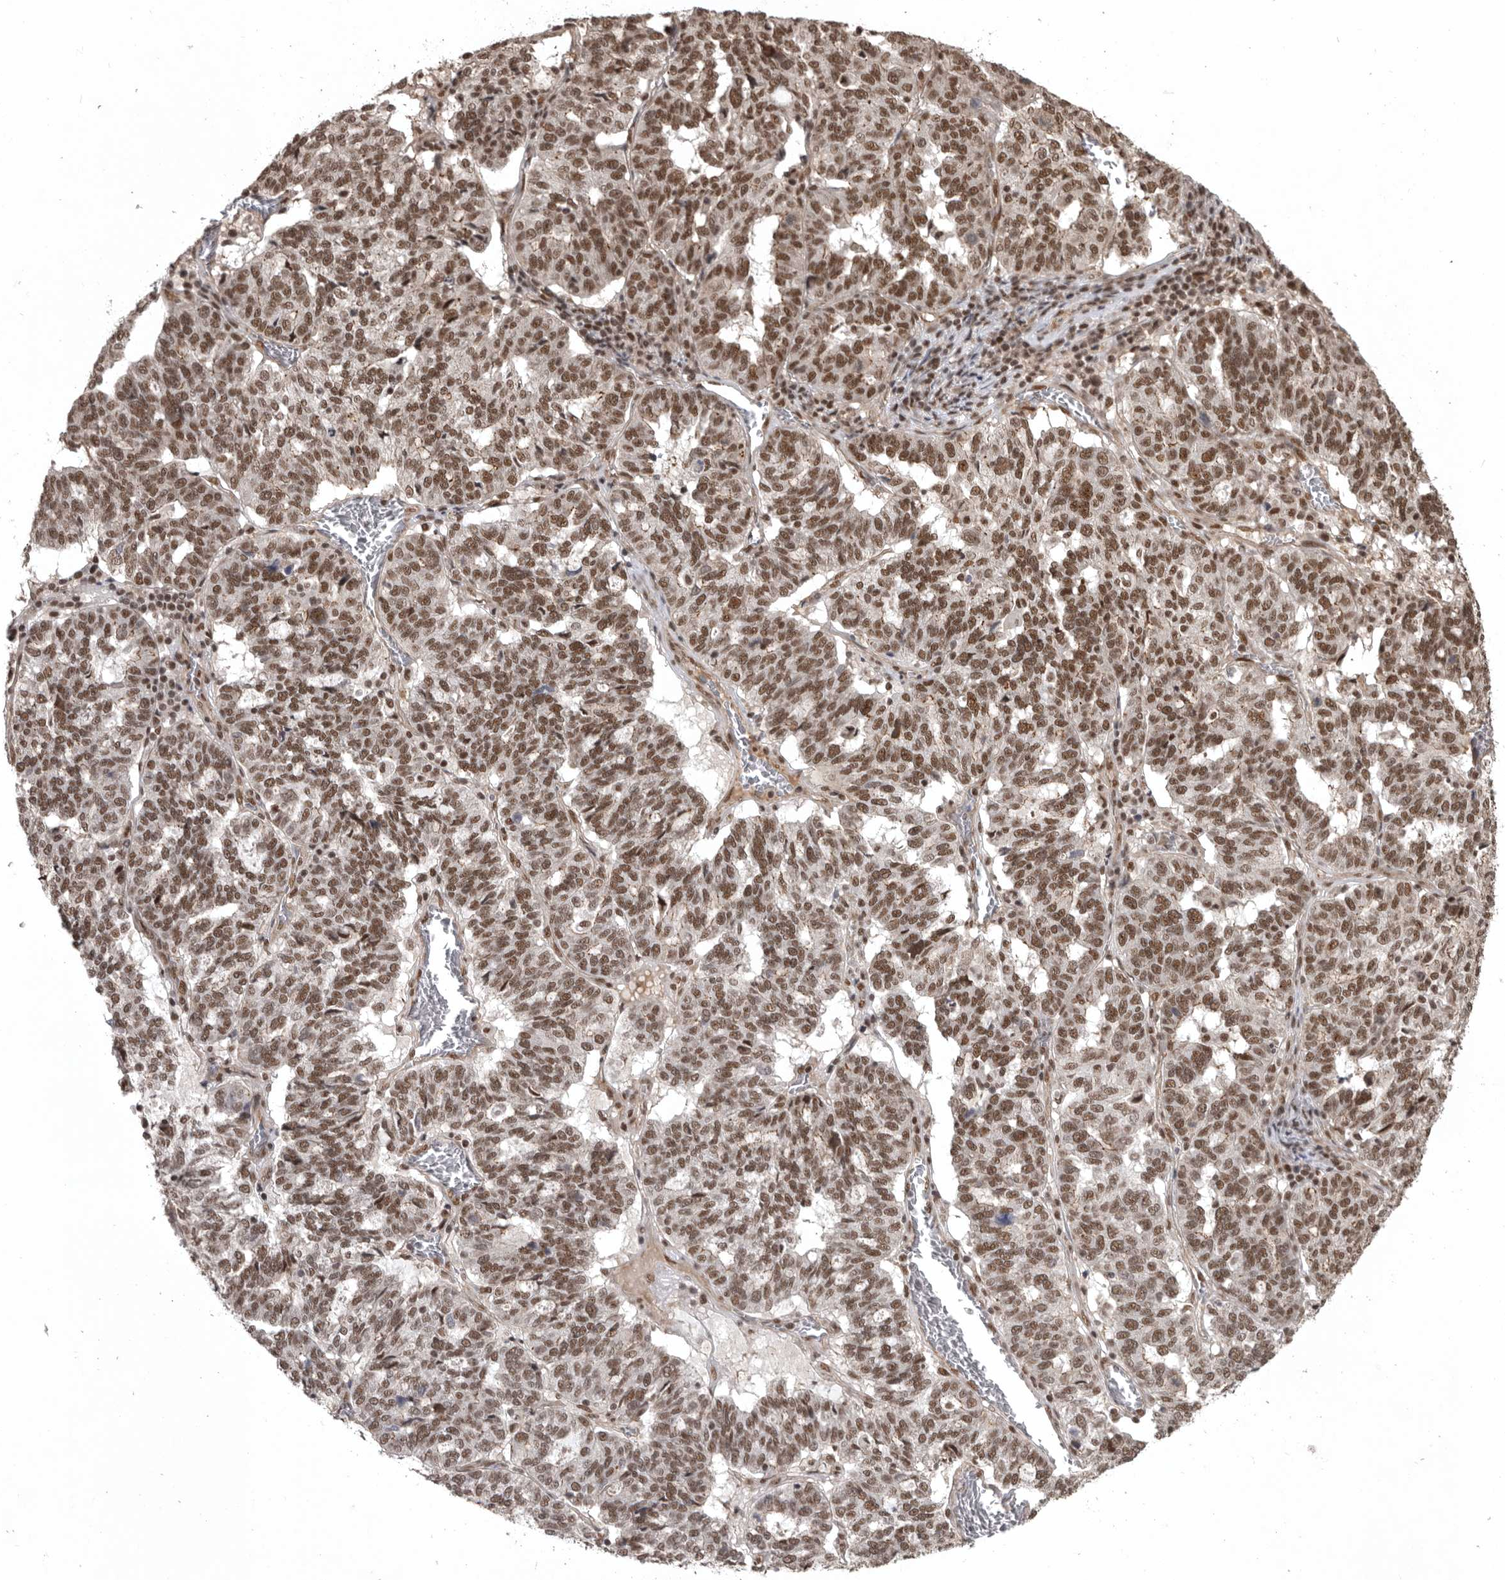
{"staining": {"intensity": "strong", "quantity": ">75%", "location": "nuclear"}, "tissue": "ovarian cancer", "cell_type": "Tumor cells", "image_type": "cancer", "snomed": [{"axis": "morphology", "description": "Cystadenocarcinoma, serous, NOS"}, {"axis": "topography", "description": "Ovary"}], "caption": "Approximately >75% of tumor cells in serous cystadenocarcinoma (ovarian) show strong nuclear protein positivity as visualized by brown immunohistochemical staining.", "gene": "CBLL1", "patient": {"sex": "female", "age": 59}}